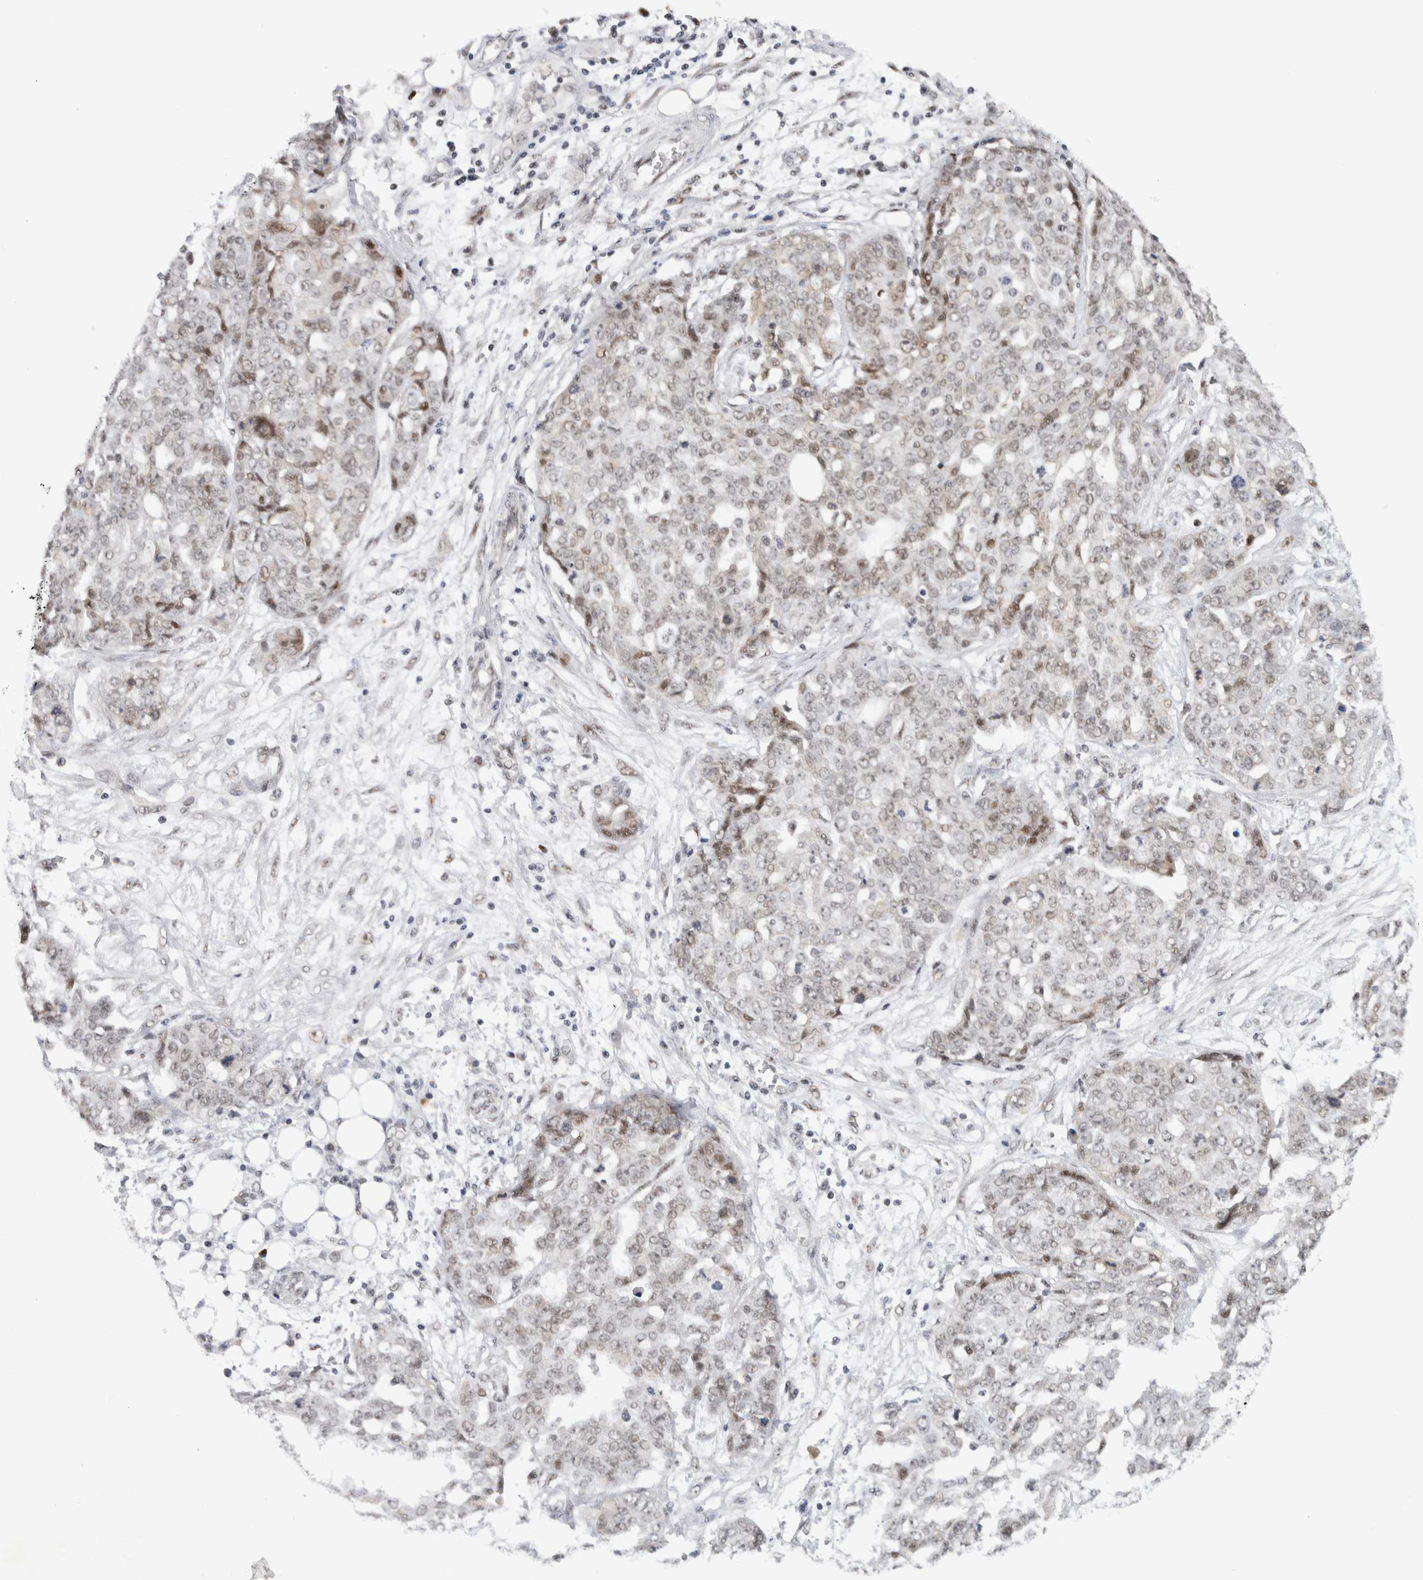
{"staining": {"intensity": "moderate", "quantity": "<25%", "location": "nuclear"}, "tissue": "ovarian cancer", "cell_type": "Tumor cells", "image_type": "cancer", "snomed": [{"axis": "morphology", "description": "Cystadenocarcinoma, serous, NOS"}, {"axis": "topography", "description": "Soft tissue"}, {"axis": "topography", "description": "Ovary"}], "caption": "A micrograph of human ovarian serous cystadenocarcinoma stained for a protein exhibits moderate nuclear brown staining in tumor cells. Immunohistochemistry stains the protein in brown and the nuclei are stained blue.", "gene": "HESX1", "patient": {"sex": "female", "age": 57}}